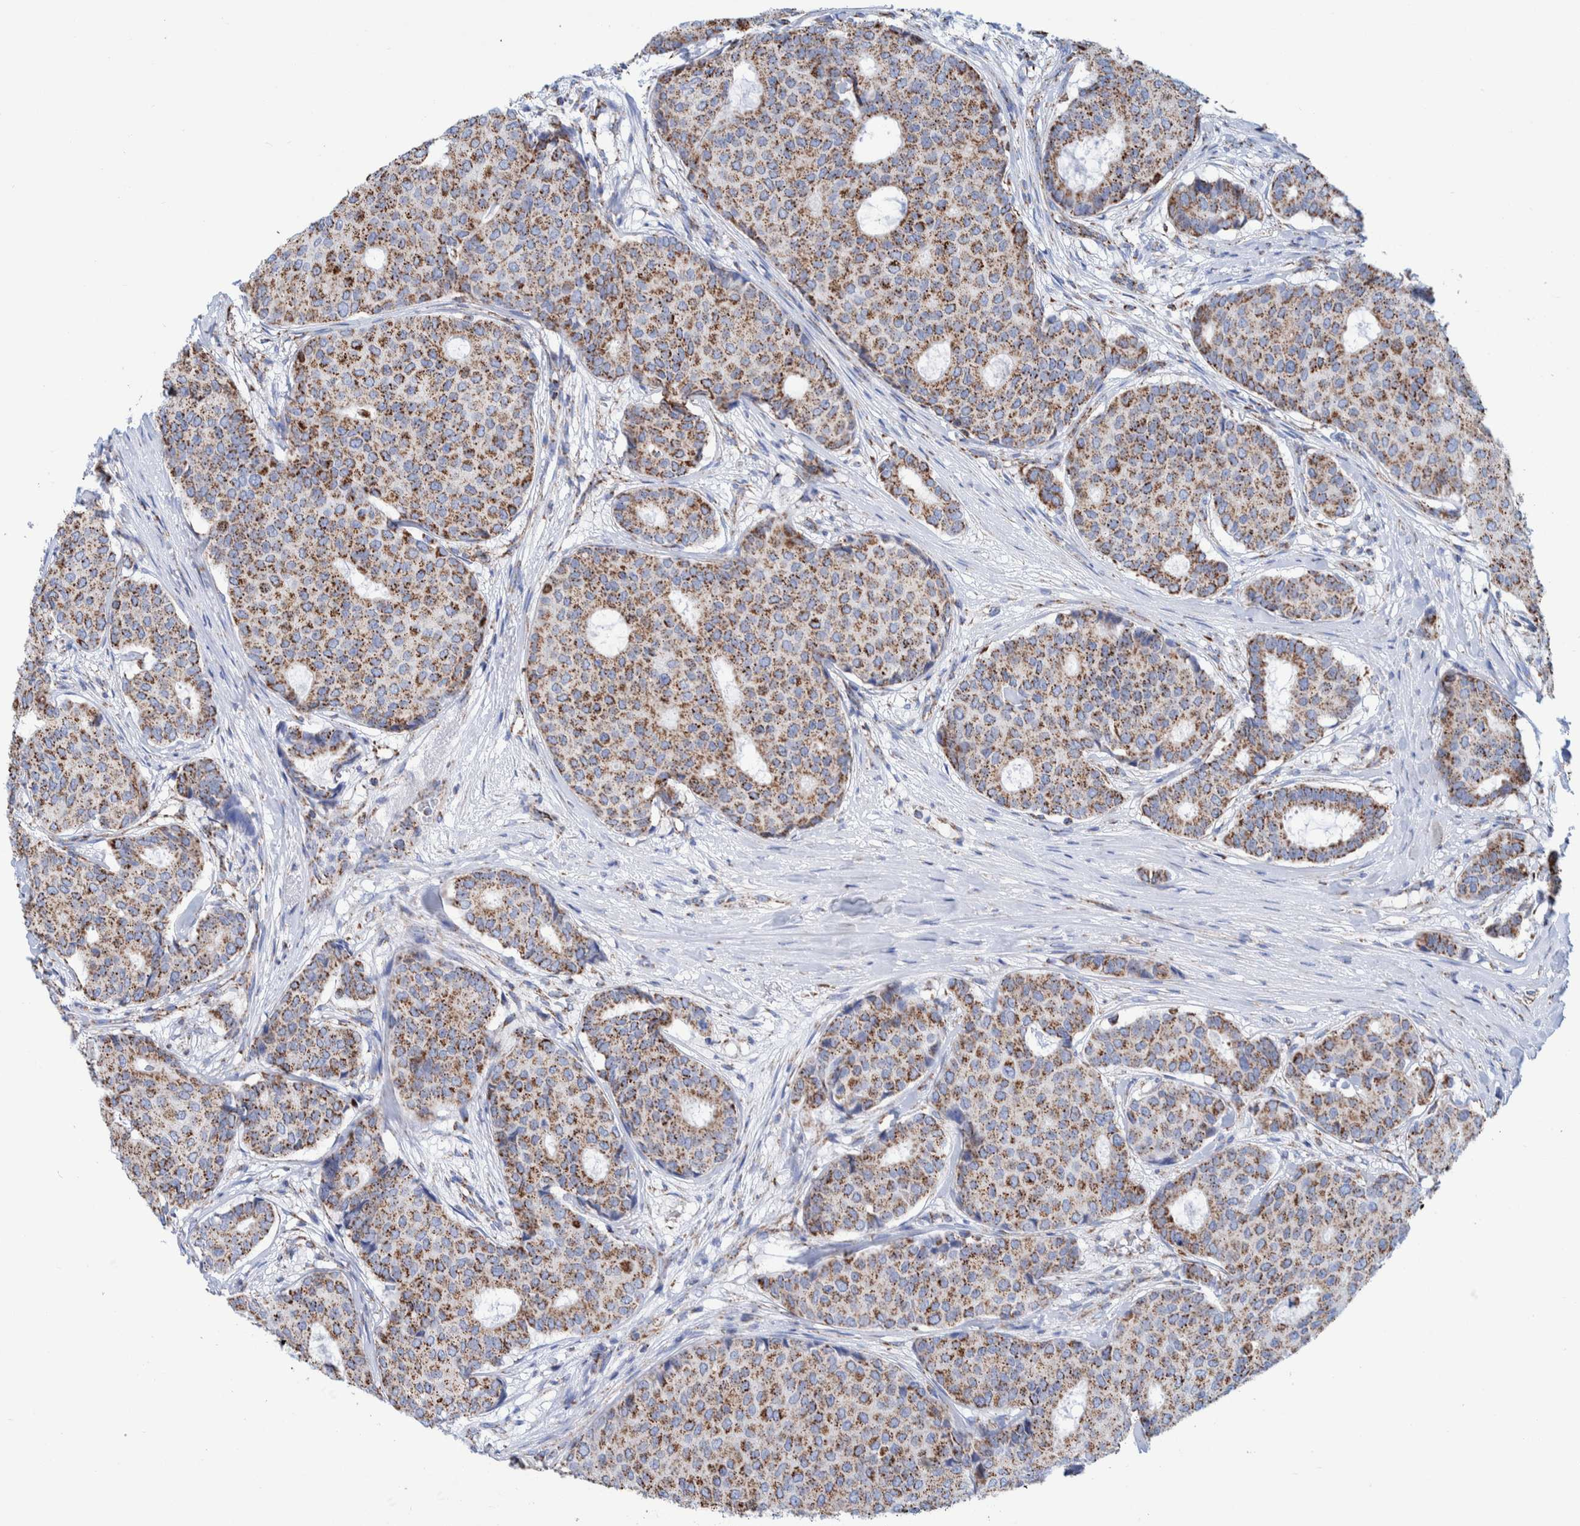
{"staining": {"intensity": "moderate", "quantity": ">75%", "location": "cytoplasmic/membranous"}, "tissue": "breast cancer", "cell_type": "Tumor cells", "image_type": "cancer", "snomed": [{"axis": "morphology", "description": "Duct carcinoma"}, {"axis": "topography", "description": "Breast"}], "caption": "Immunohistochemistry image of neoplastic tissue: breast cancer stained using IHC exhibits medium levels of moderate protein expression localized specifically in the cytoplasmic/membranous of tumor cells, appearing as a cytoplasmic/membranous brown color.", "gene": "DECR1", "patient": {"sex": "female", "age": 75}}